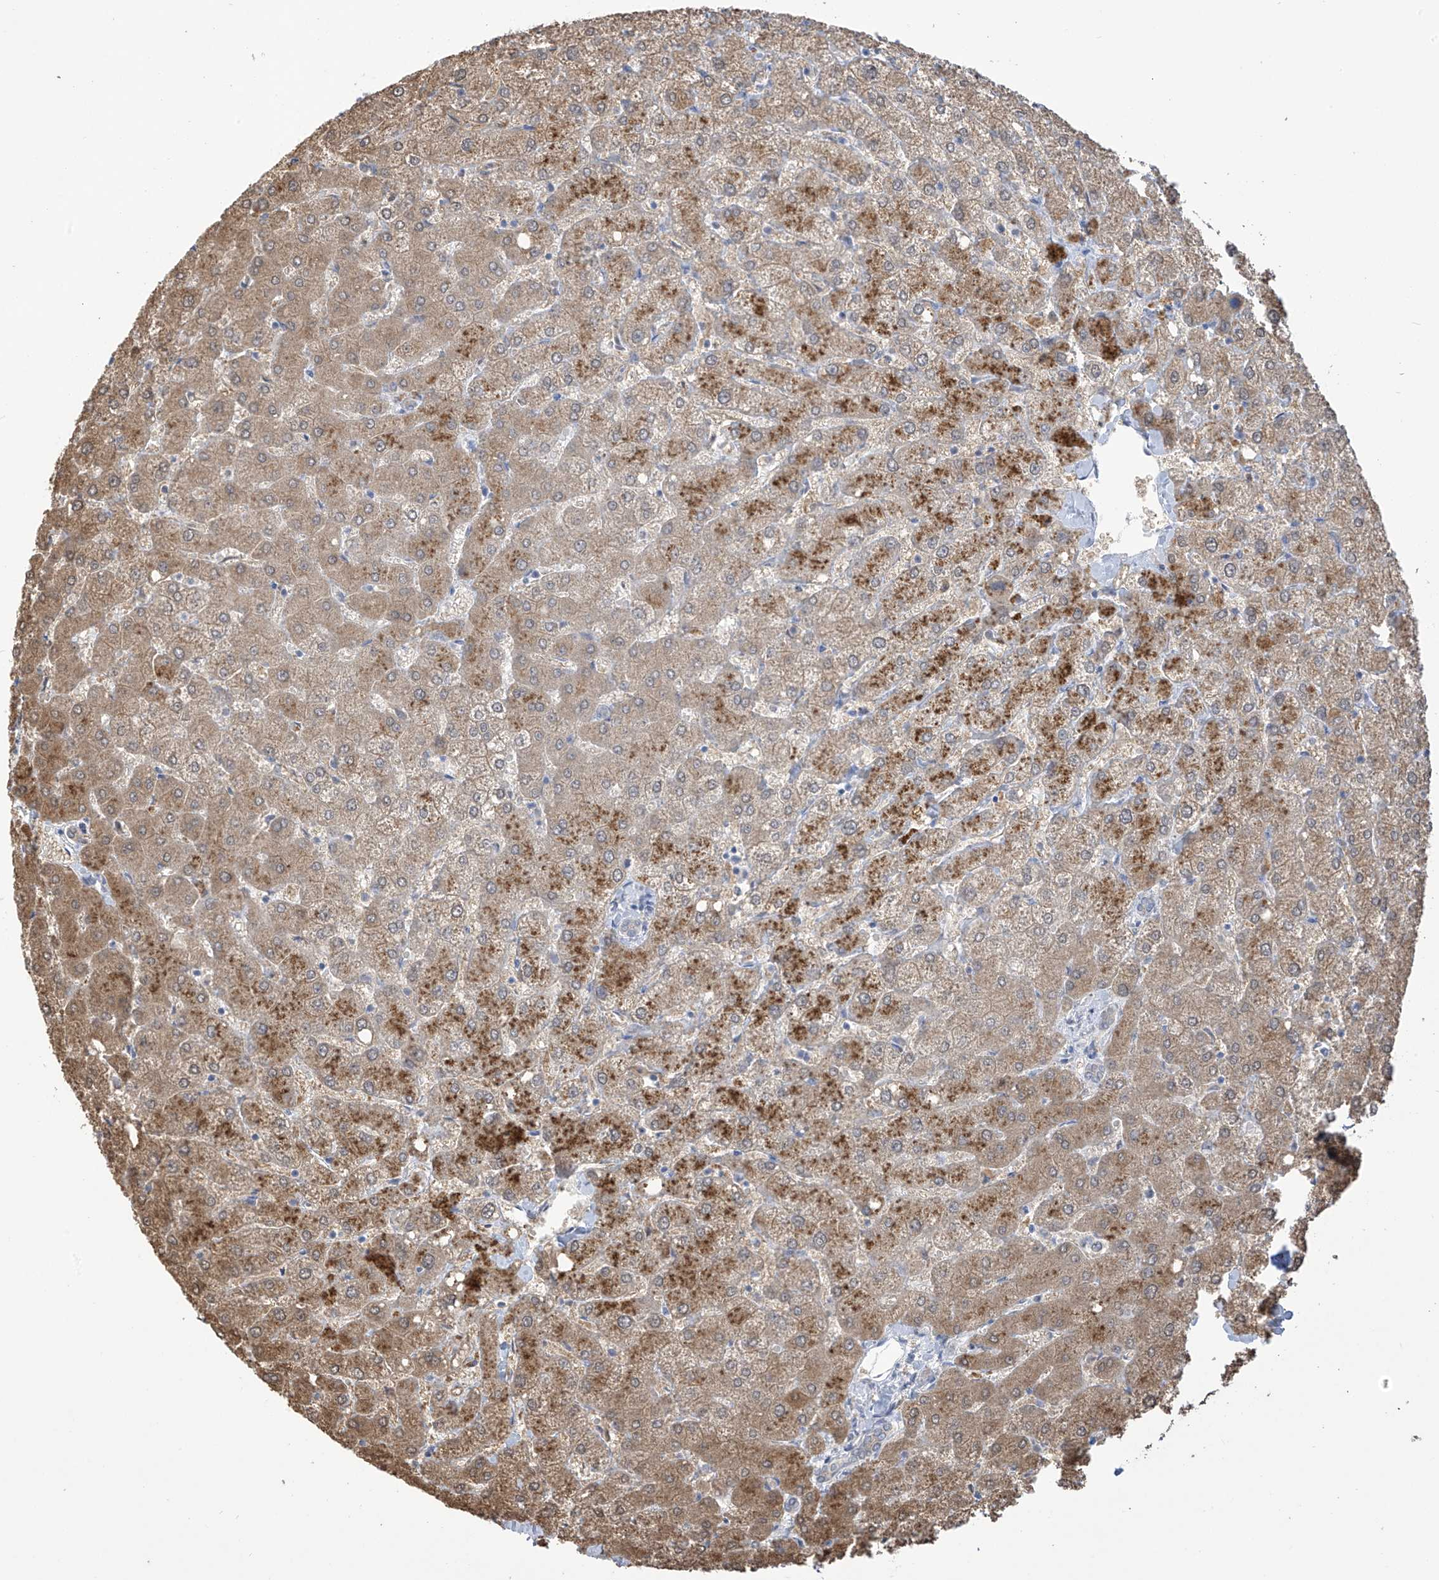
{"staining": {"intensity": "negative", "quantity": "none", "location": "none"}, "tissue": "liver", "cell_type": "Cholangiocytes", "image_type": "normal", "snomed": [{"axis": "morphology", "description": "Normal tissue, NOS"}, {"axis": "topography", "description": "Liver"}], "caption": "Normal liver was stained to show a protein in brown. There is no significant expression in cholangiocytes. Brightfield microscopy of immunohistochemistry stained with DAB (3,3'-diaminobenzidine) (brown) and hematoxylin (blue), captured at high magnification.", "gene": "IDH1", "patient": {"sex": "female", "age": 54}}